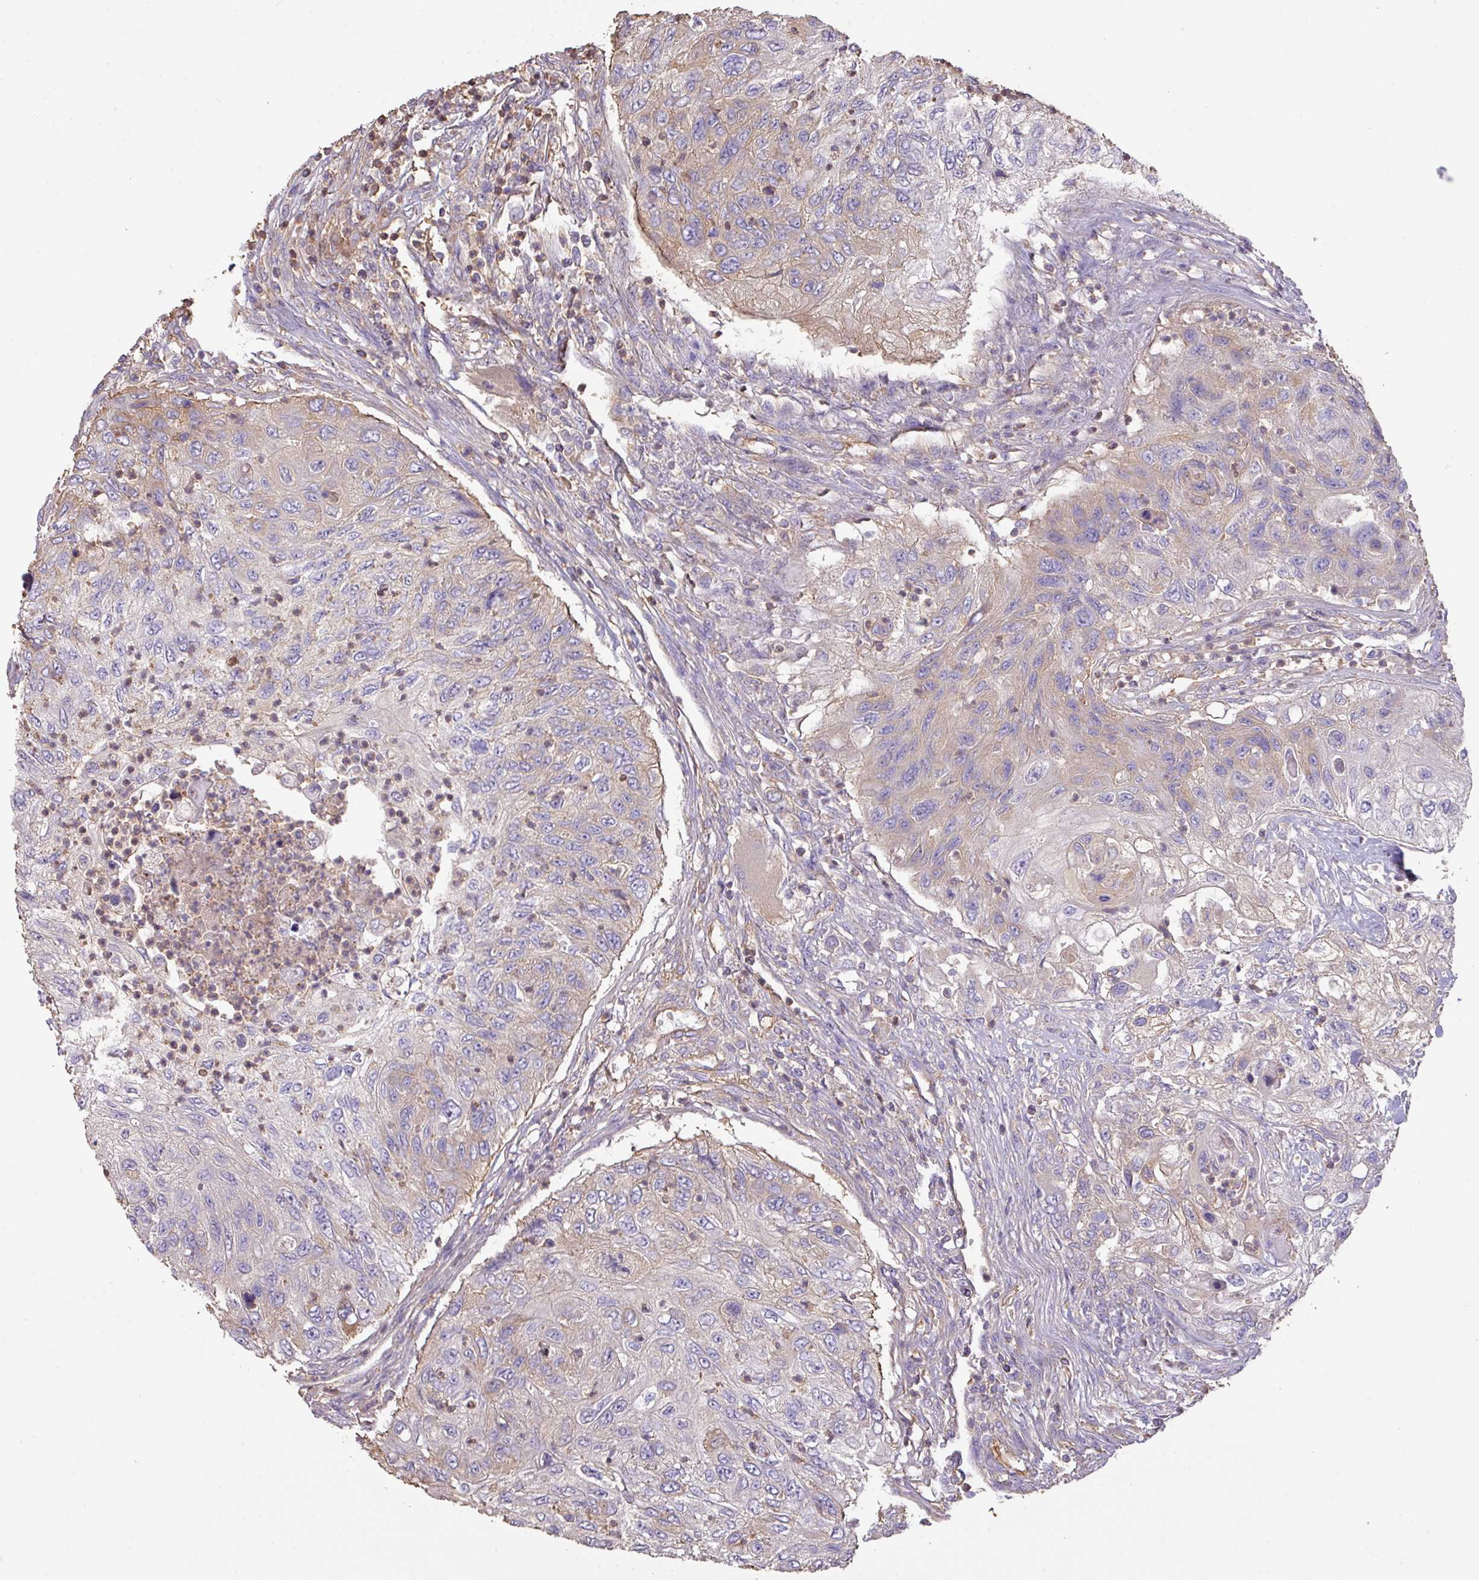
{"staining": {"intensity": "weak", "quantity": "<25%", "location": "cytoplasmic/membranous"}, "tissue": "urothelial cancer", "cell_type": "Tumor cells", "image_type": "cancer", "snomed": [{"axis": "morphology", "description": "Urothelial carcinoma, High grade"}, {"axis": "topography", "description": "Urinary bladder"}], "caption": "Urothelial cancer was stained to show a protein in brown. There is no significant staining in tumor cells. (DAB IHC, high magnification).", "gene": "CALML4", "patient": {"sex": "female", "age": 60}}